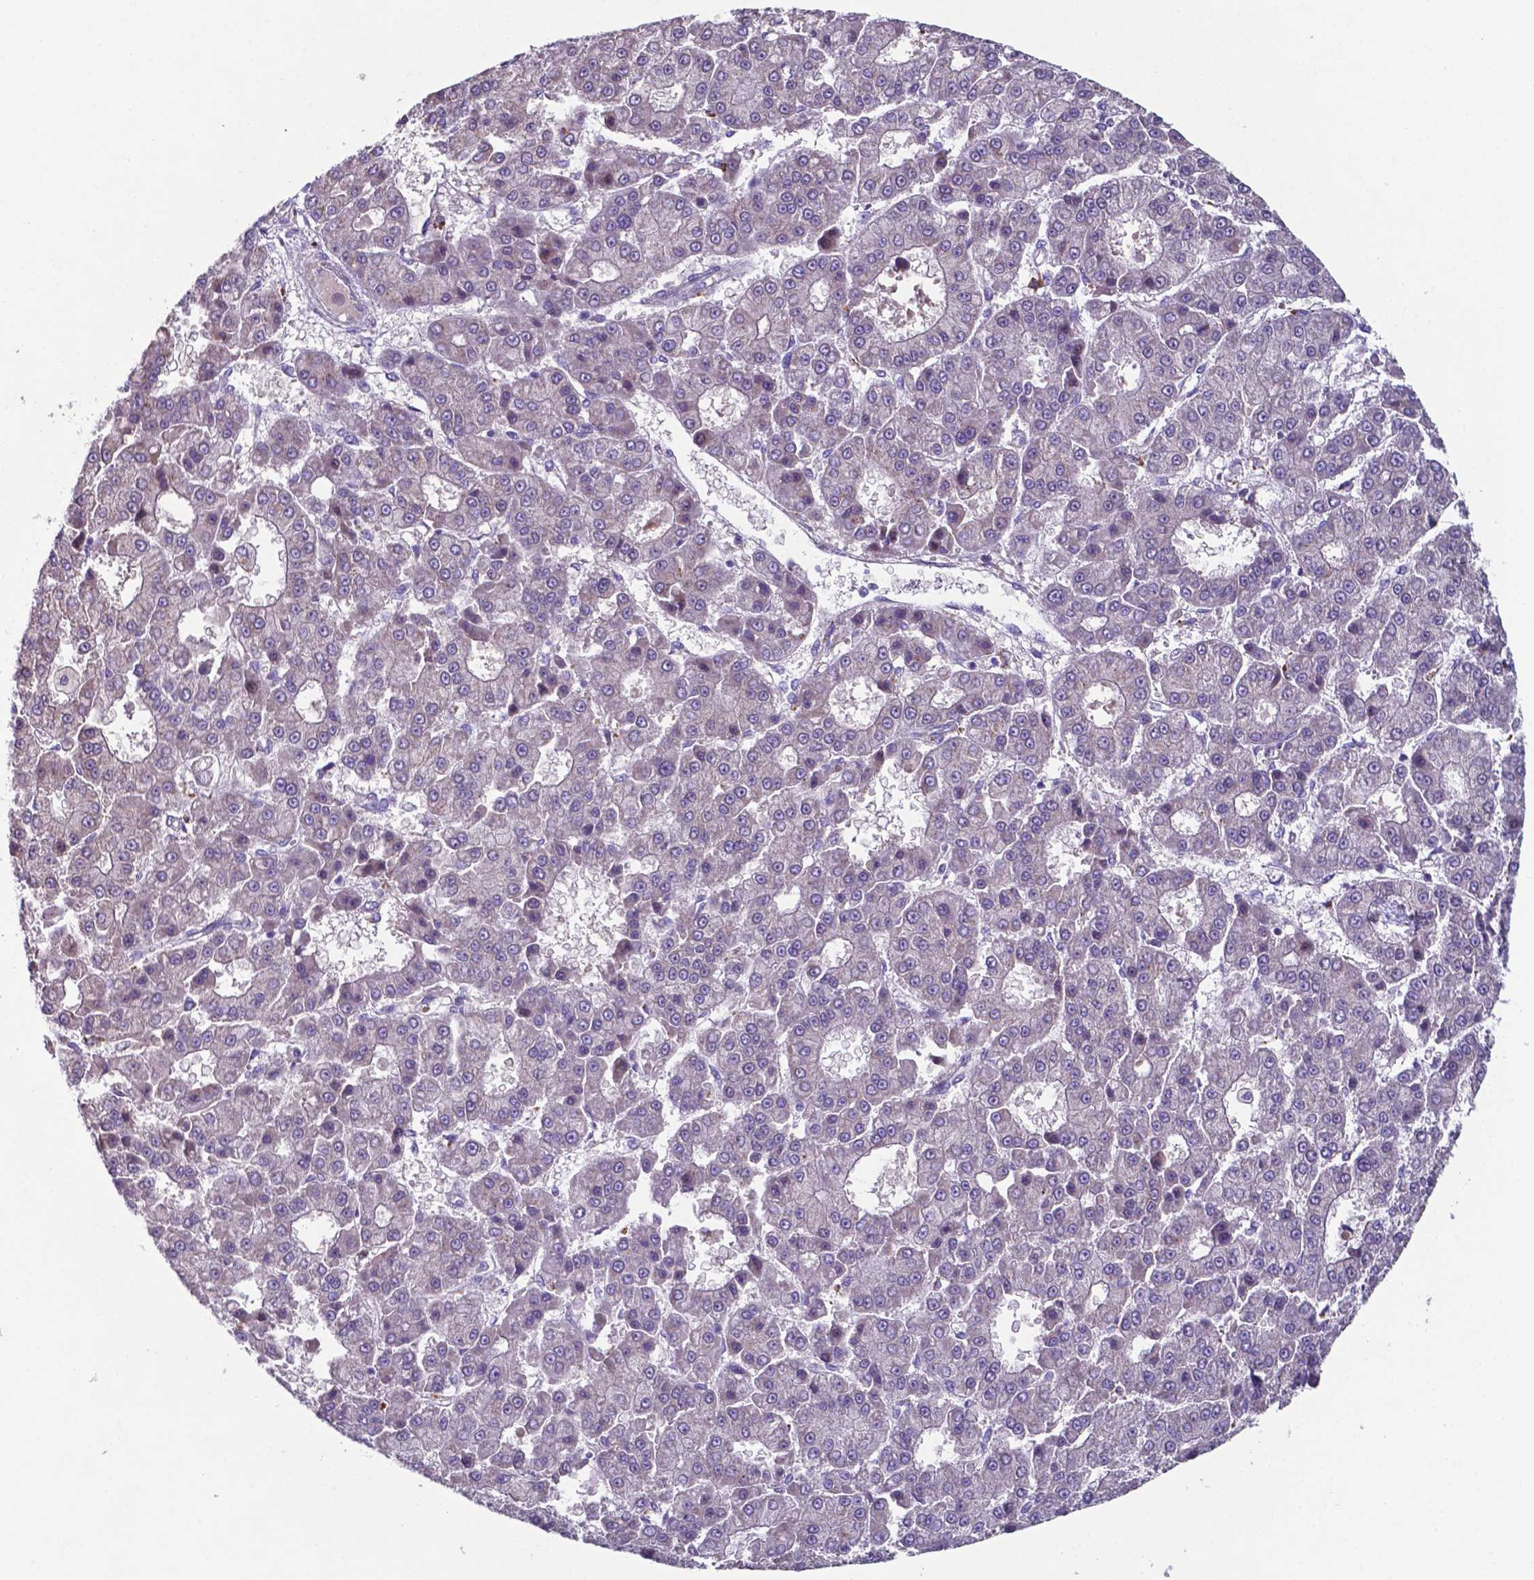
{"staining": {"intensity": "negative", "quantity": "none", "location": "none"}, "tissue": "liver cancer", "cell_type": "Tumor cells", "image_type": "cancer", "snomed": [{"axis": "morphology", "description": "Carcinoma, Hepatocellular, NOS"}, {"axis": "topography", "description": "Liver"}], "caption": "Immunohistochemistry of hepatocellular carcinoma (liver) displays no staining in tumor cells.", "gene": "TYRO3", "patient": {"sex": "male", "age": 70}}